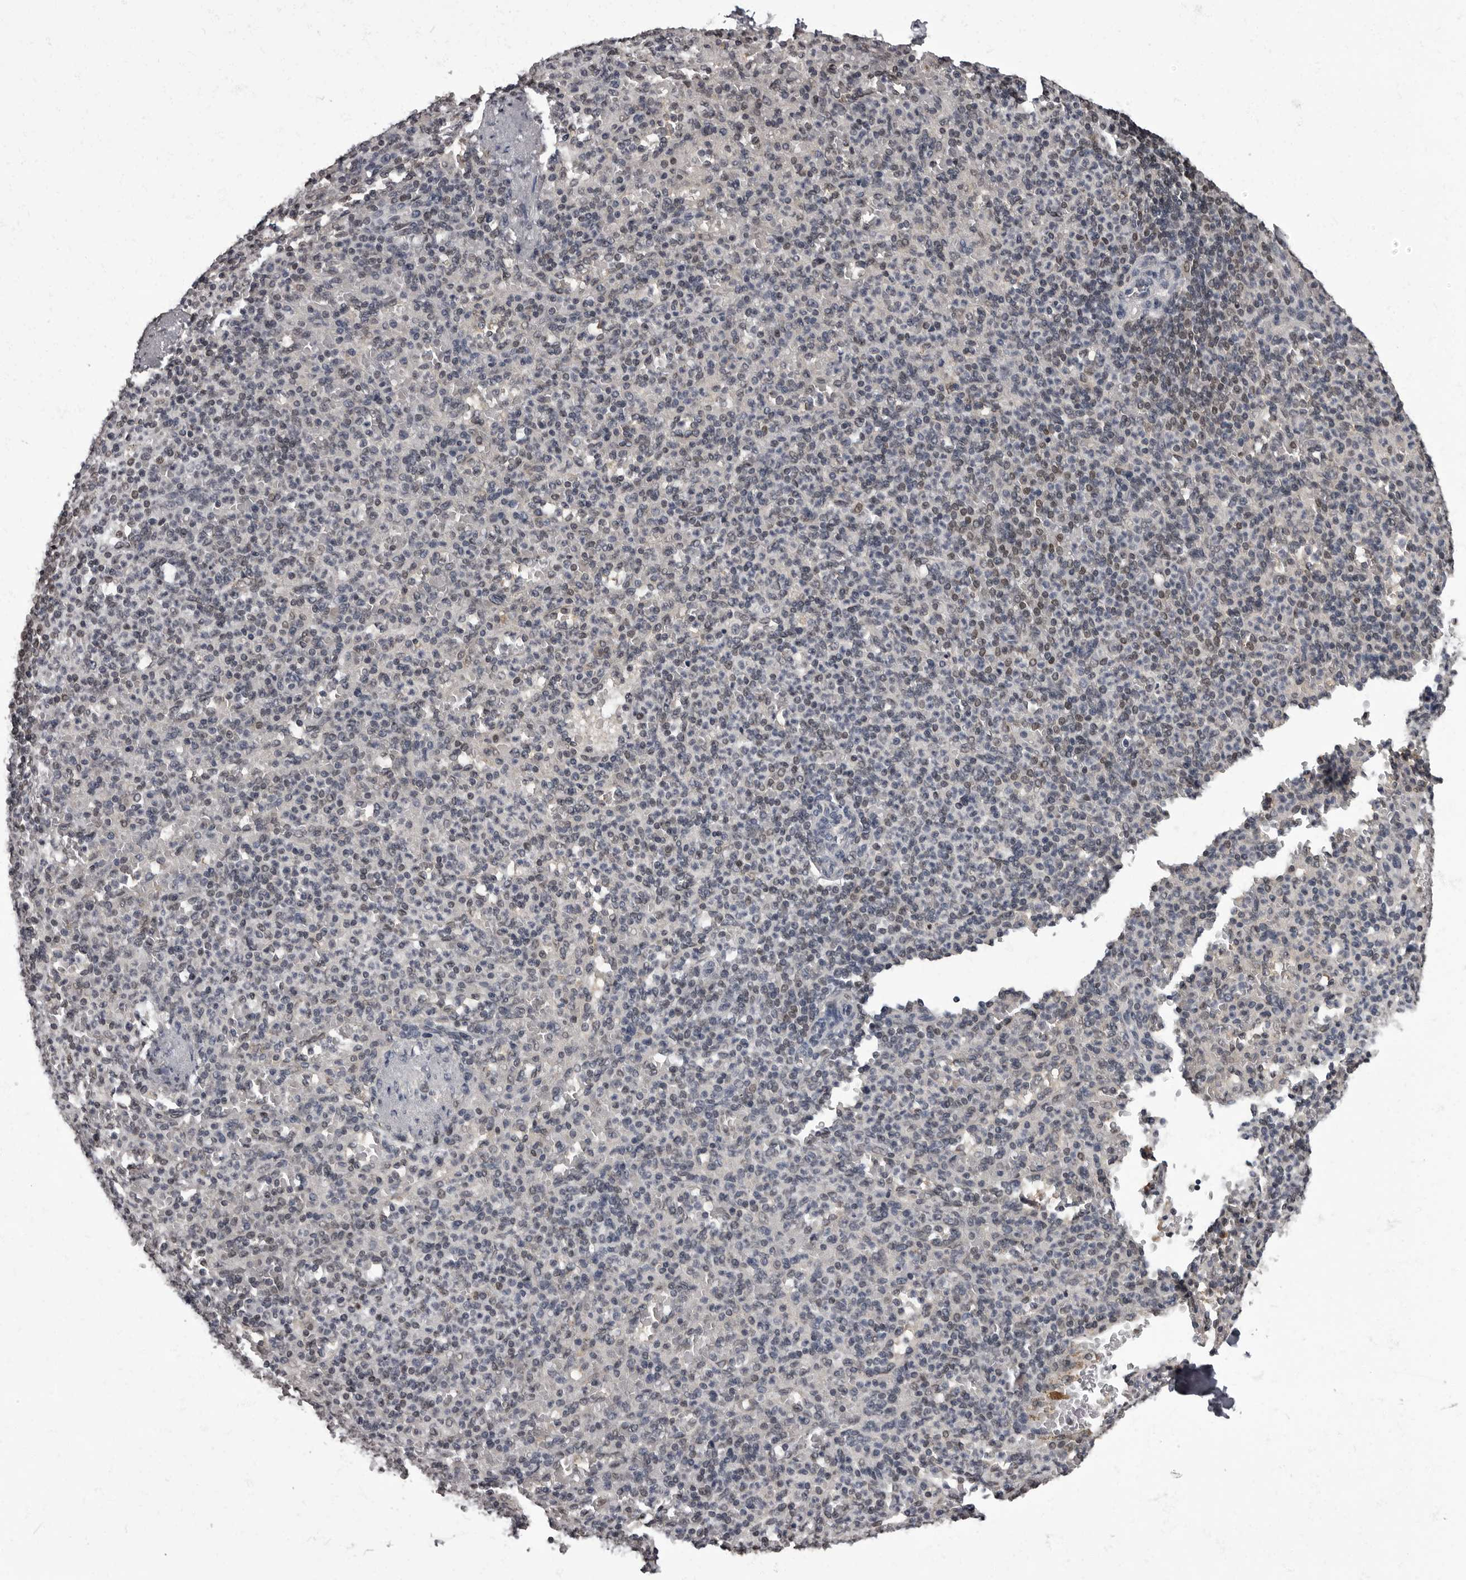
{"staining": {"intensity": "weak", "quantity": "25%-75%", "location": "nuclear"}, "tissue": "spleen", "cell_type": "Cells in red pulp", "image_type": "normal", "snomed": [{"axis": "morphology", "description": "Normal tissue, NOS"}, {"axis": "topography", "description": "Spleen"}], "caption": "IHC of benign human spleen shows low levels of weak nuclear positivity in approximately 25%-75% of cells in red pulp. (DAB IHC with brightfield microscopy, high magnification).", "gene": "C1orf50", "patient": {"sex": "female", "age": 74}}